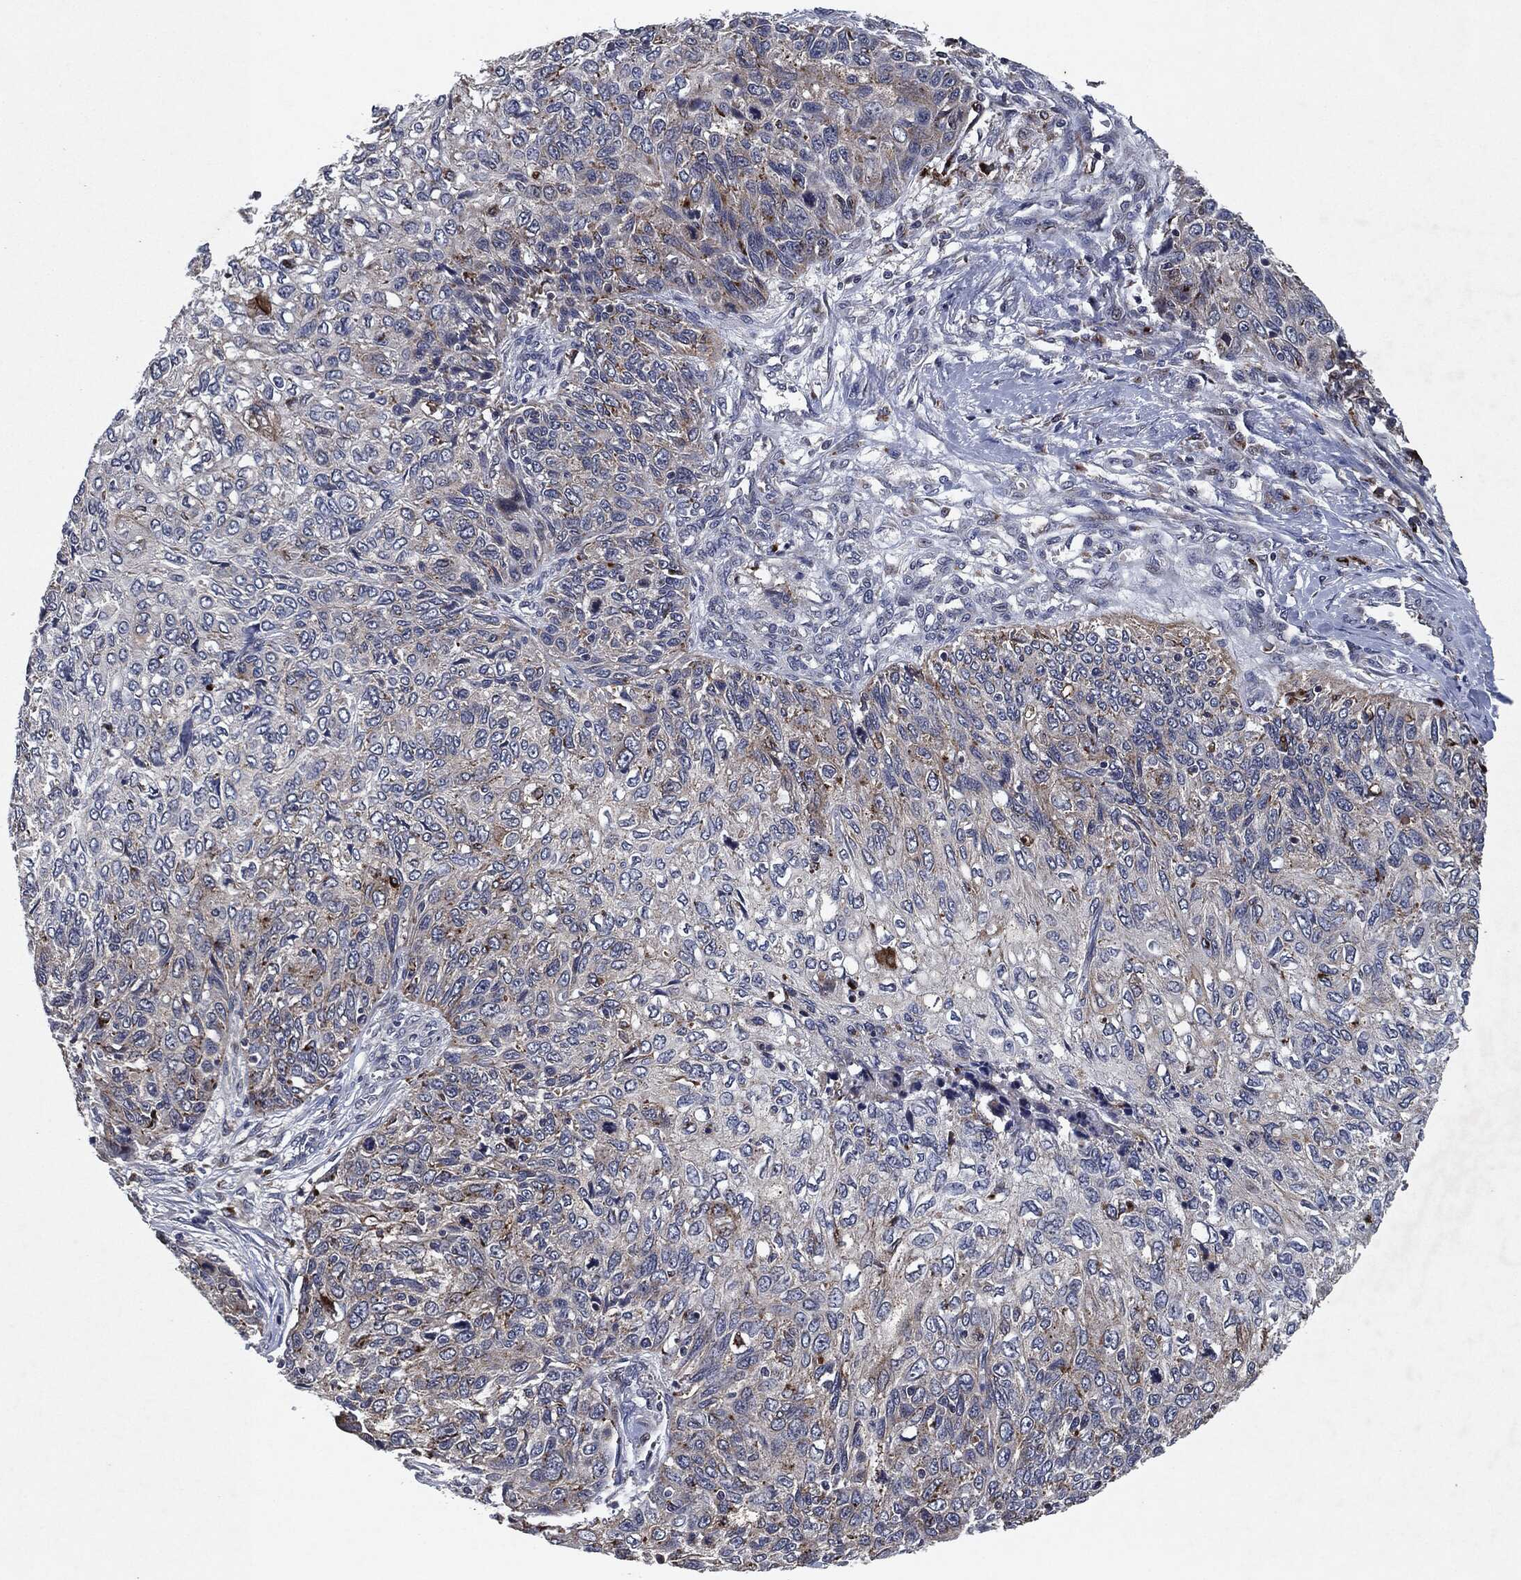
{"staining": {"intensity": "weak", "quantity": "<25%", "location": "cytoplasmic/membranous"}, "tissue": "skin cancer", "cell_type": "Tumor cells", "image_type": "cancer", "snomed": [{"axis": "morphology", "description": "Squamous cell carcinoma, NOS"}, {"axis": "topography", "description": "Skin"}], "caption": "IHC photomicrograph of neoplastic tissue: skin cancer stained with DAB (3,3'-diaminobenzidine) displays no significant protein expression in tumor cells.", "gene": "SLC31A2", "patient": {"sex": "male", "age": 92}}